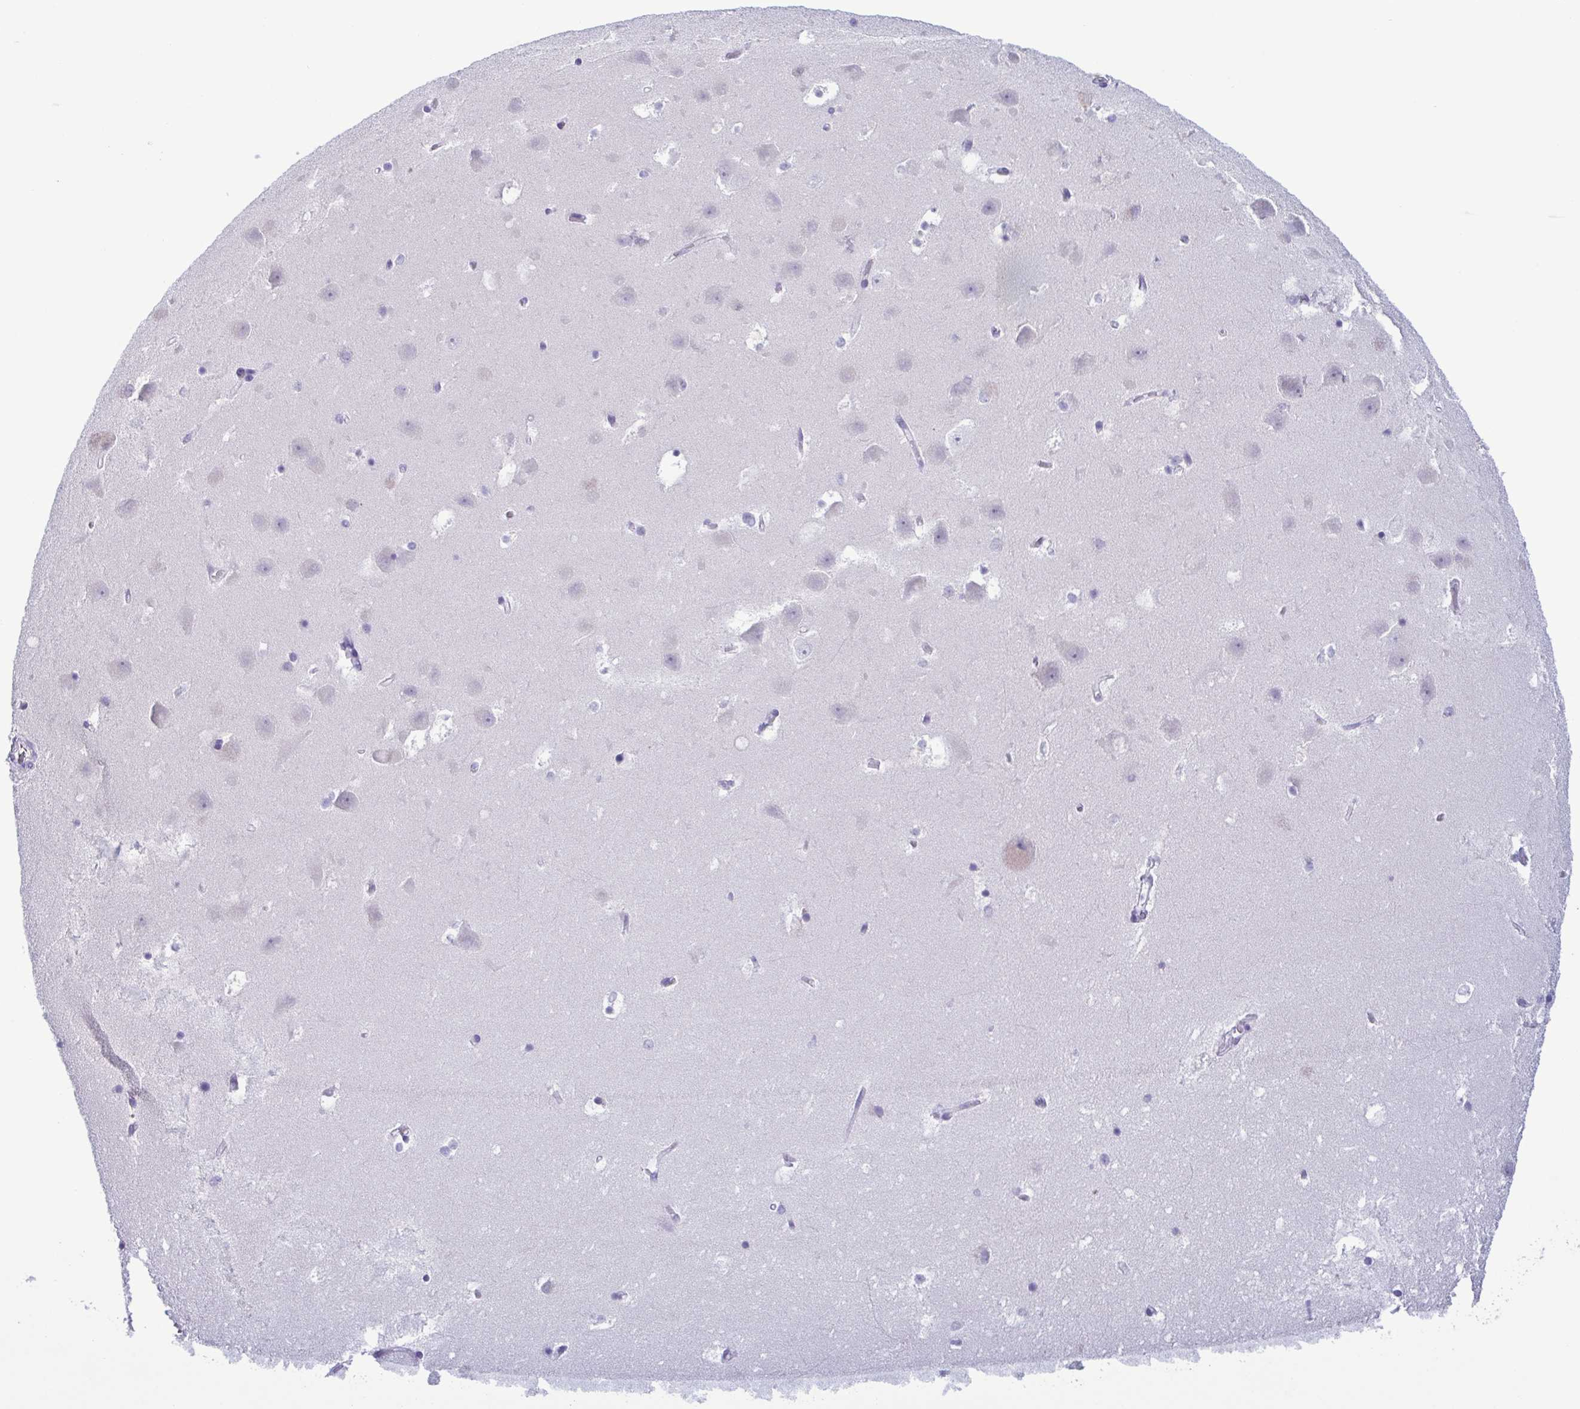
{"staining": {"intensity": "negative", "quantity": "none", "location": "none"}, "tissue": "hippocampus", "cell_type": "Glial cells", "image_type": "normal", "snomed": [{"axis": "morphology", "description": "Normal tissue, NOS"}, {"axis": "topography", "description": "Hippocampus"}], "caption": "A high-resolution micrograph shows IHC staining of benign hippocampus, which demonstrates no significant staining in glial cells.", "gene": "INAFM1", "patient": {"sex": "male", "age": 58}}